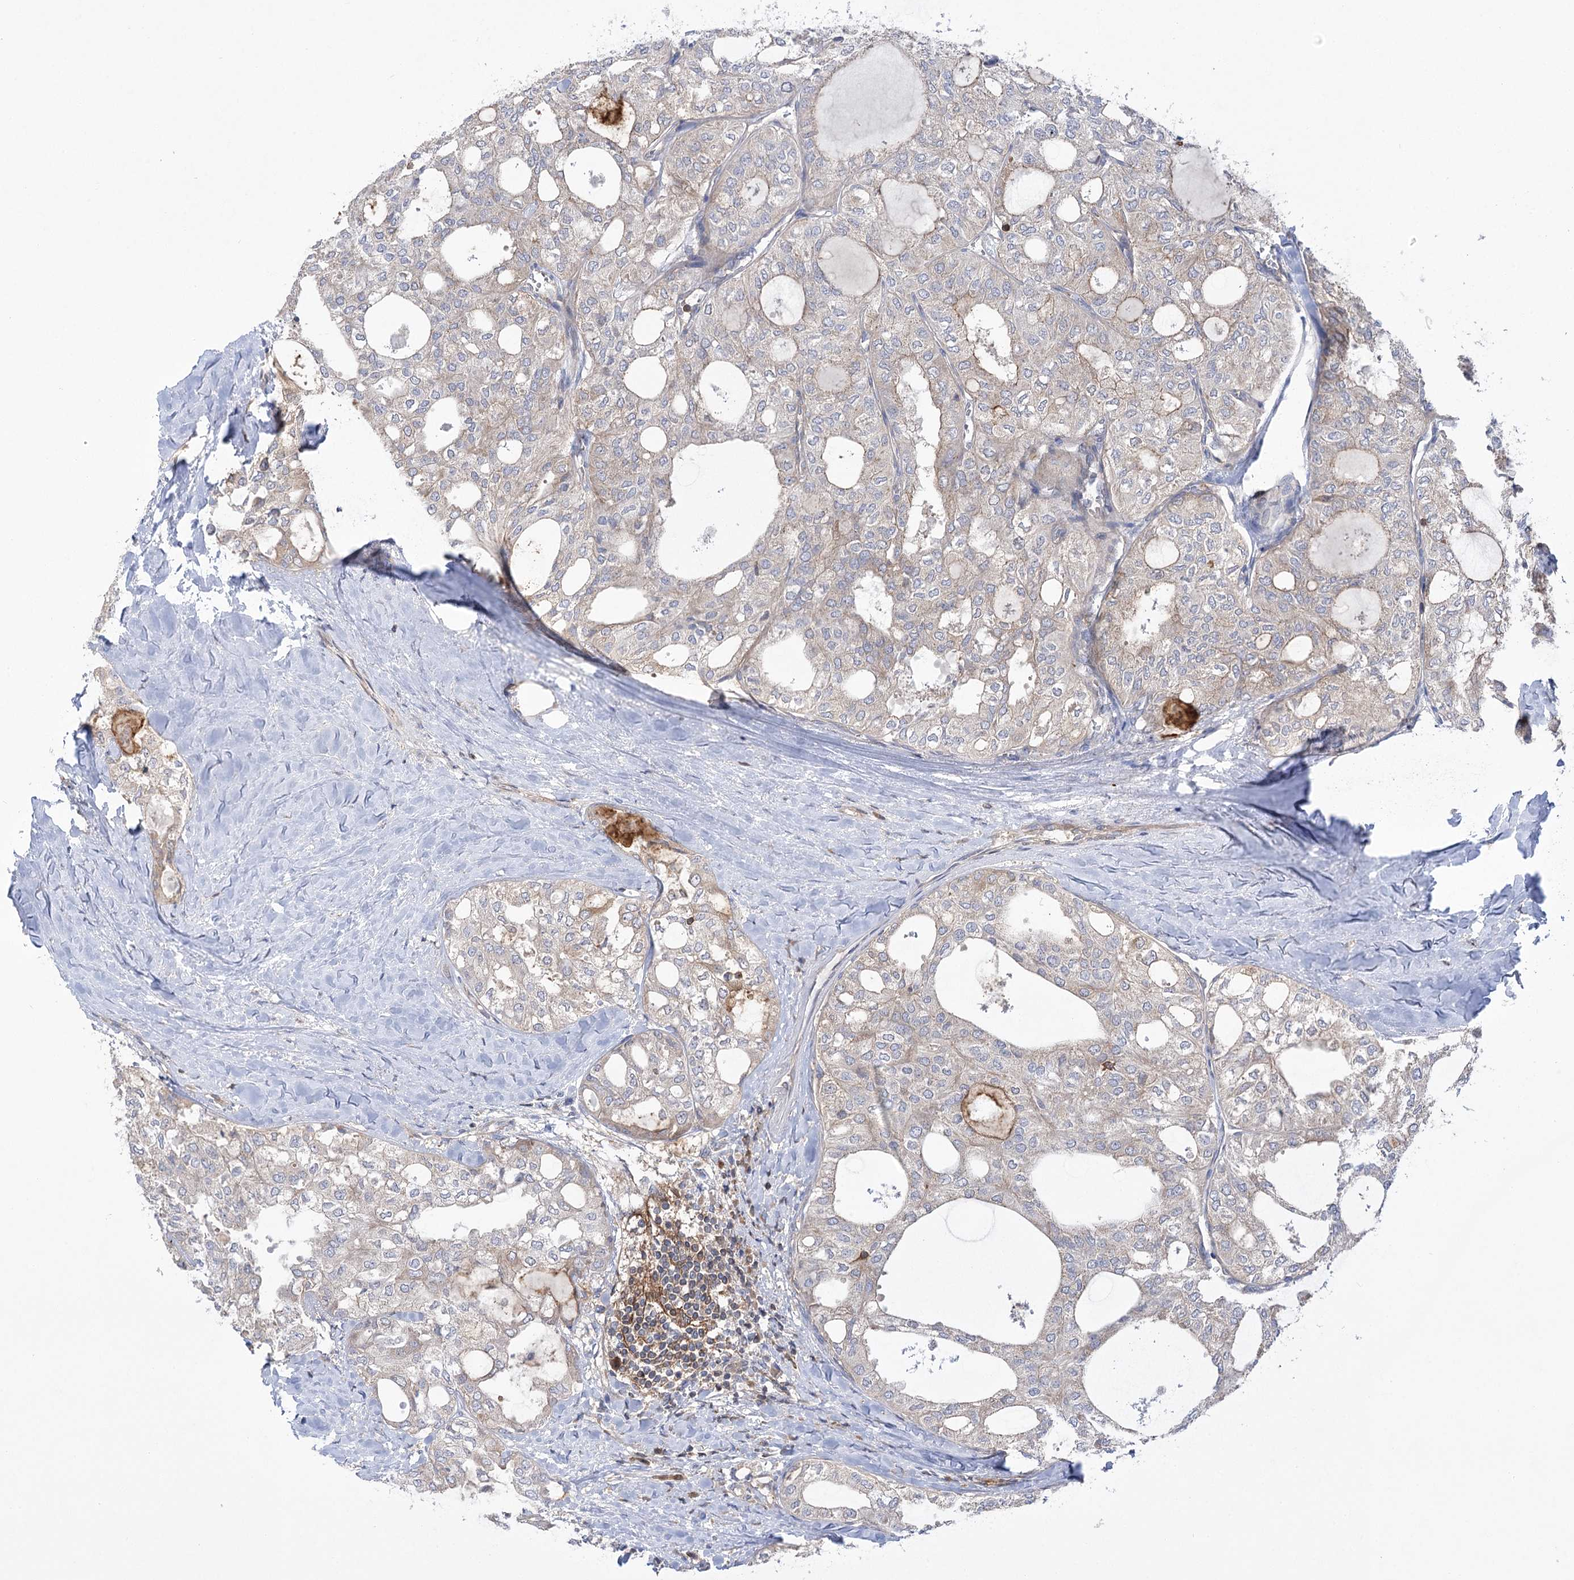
{"staining": {"intensity": "negative", "quantity": "none", "location": "none"}, "tissue": "thyroid cancer", "cell_type": "Tumor cells", "image_type": "cancer", "snomed": [{"axis": "morphology", "description": "Follicular adenoma carcinoma, NOS"}, {"axis": "topography", "description": "Thyroid gland"}], "caption": "Immunohistochemistry histopathology image of neoplastic tissue: human follicular adenoma carcinoma (thyroid) stained with DAB (3,3'-diaminobenzidine) demonstrates no significant protein positivity in tumor cells. (Brightfield microscopy of DAB (3,3'-diaminobenzidine) immunohistochemistry at high magnification).", "gene": "VPS37B", "patient": {"sex": "male", "age": 75}}